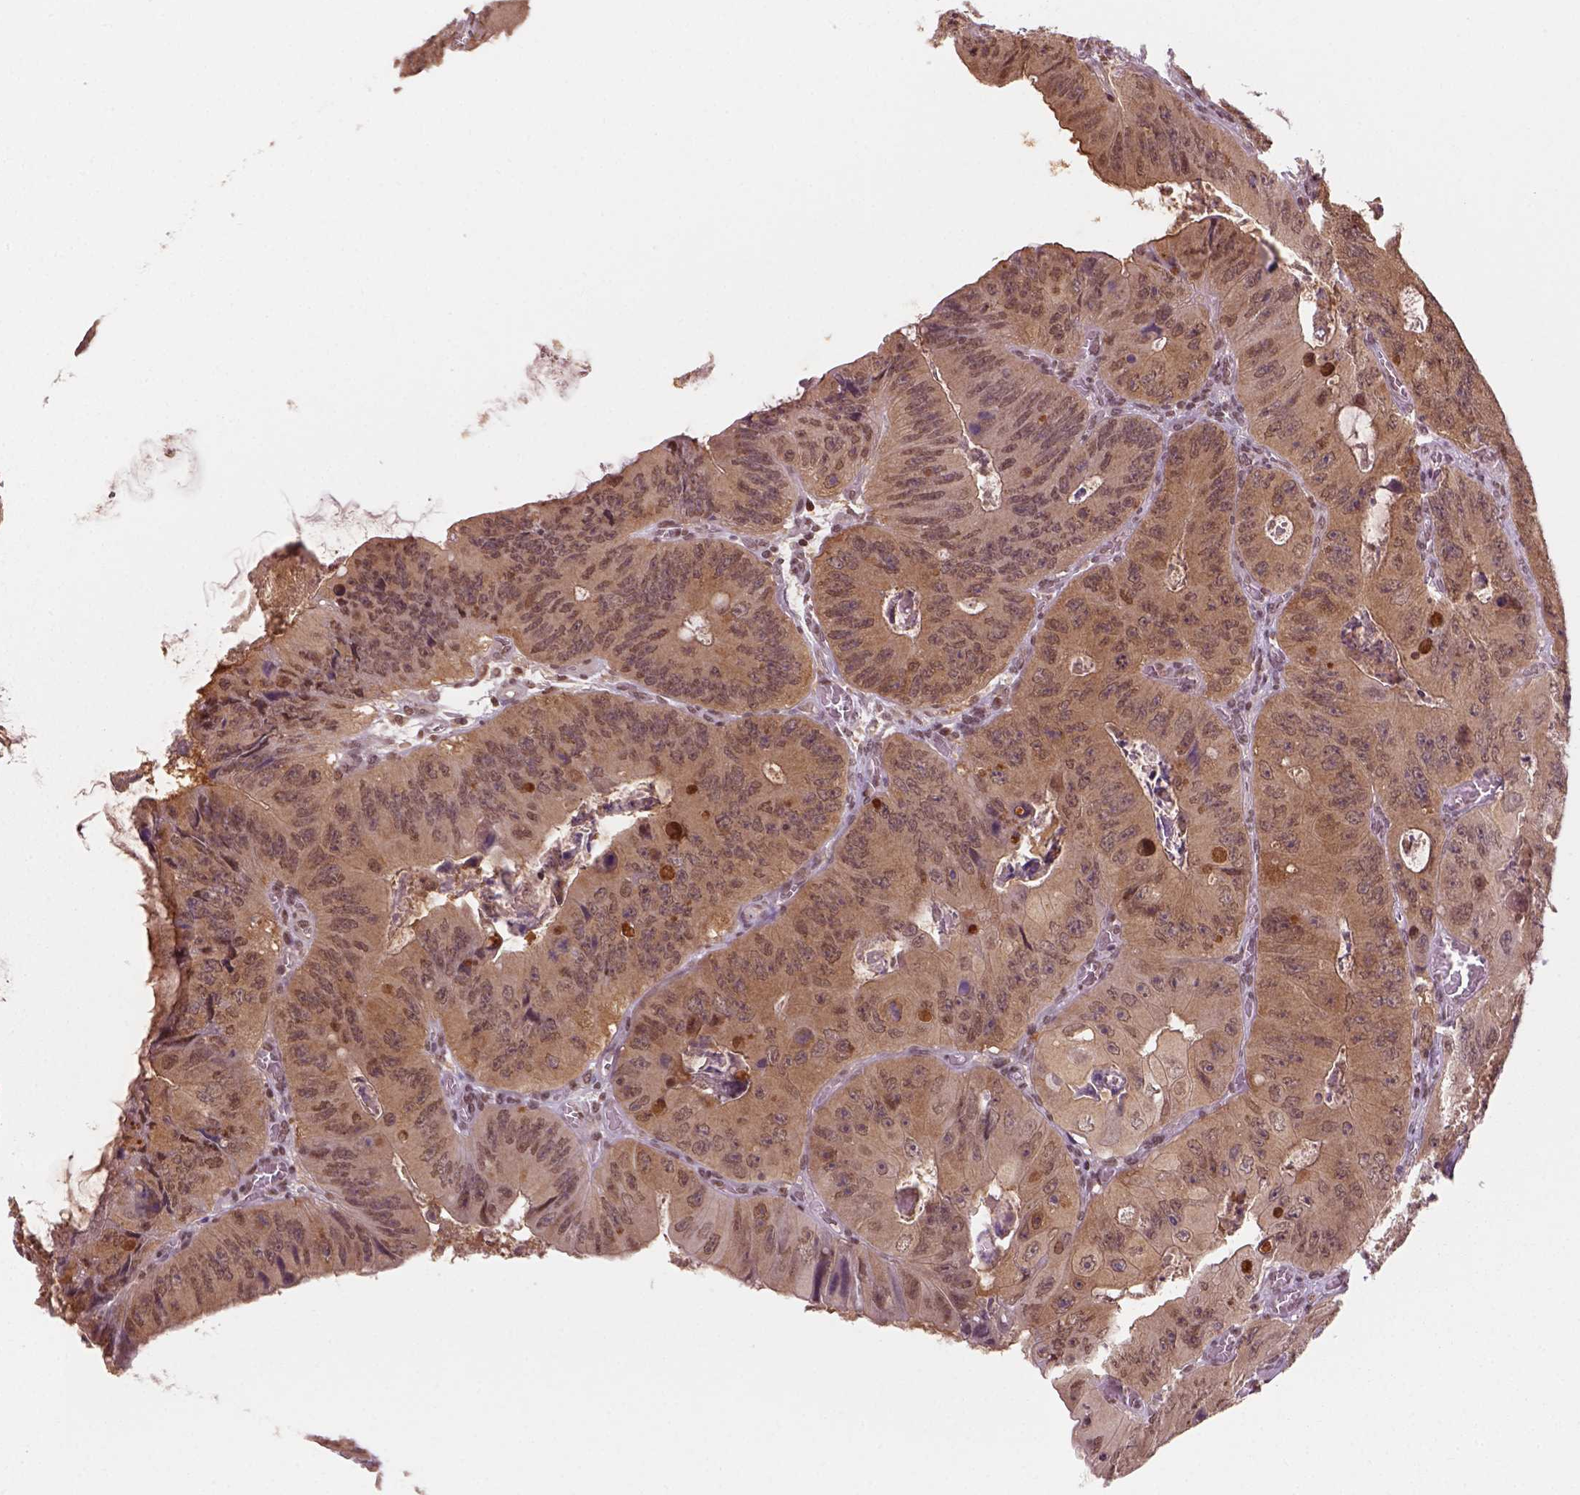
{"staining": {"intensity": "weak", "quantity": ">75%", "location": "cytoplasmic/membranous,nuclear"}, "tissue": "colorectal cancer", "cell_type": "Tumor cells", "image_type": "cancer", "snomed": [{"axis": "morphology", "description": "Adenocarcinoma, NOS"}, {"axis": "topography", "description": "Colon"}], "caption": "High-magnification brightfield microscopy of adenocarcinoma (colorectal) stained with DAB (3,3'-diaminobenzidine) (brown) and counterstained with hematoxylin (blue). tumor cells exhibit weak cytoplasmic/membranous and nuclear positivity is identified in approximately>75% of cells. The staining was performed using DAB (3,3'-diaminobenzidine), with brown indicating positive protein expression. Nuclei are stained blue with hematoxylin.", "gene": "GOT1", "patient": {"sex": "female", "age": 84}}